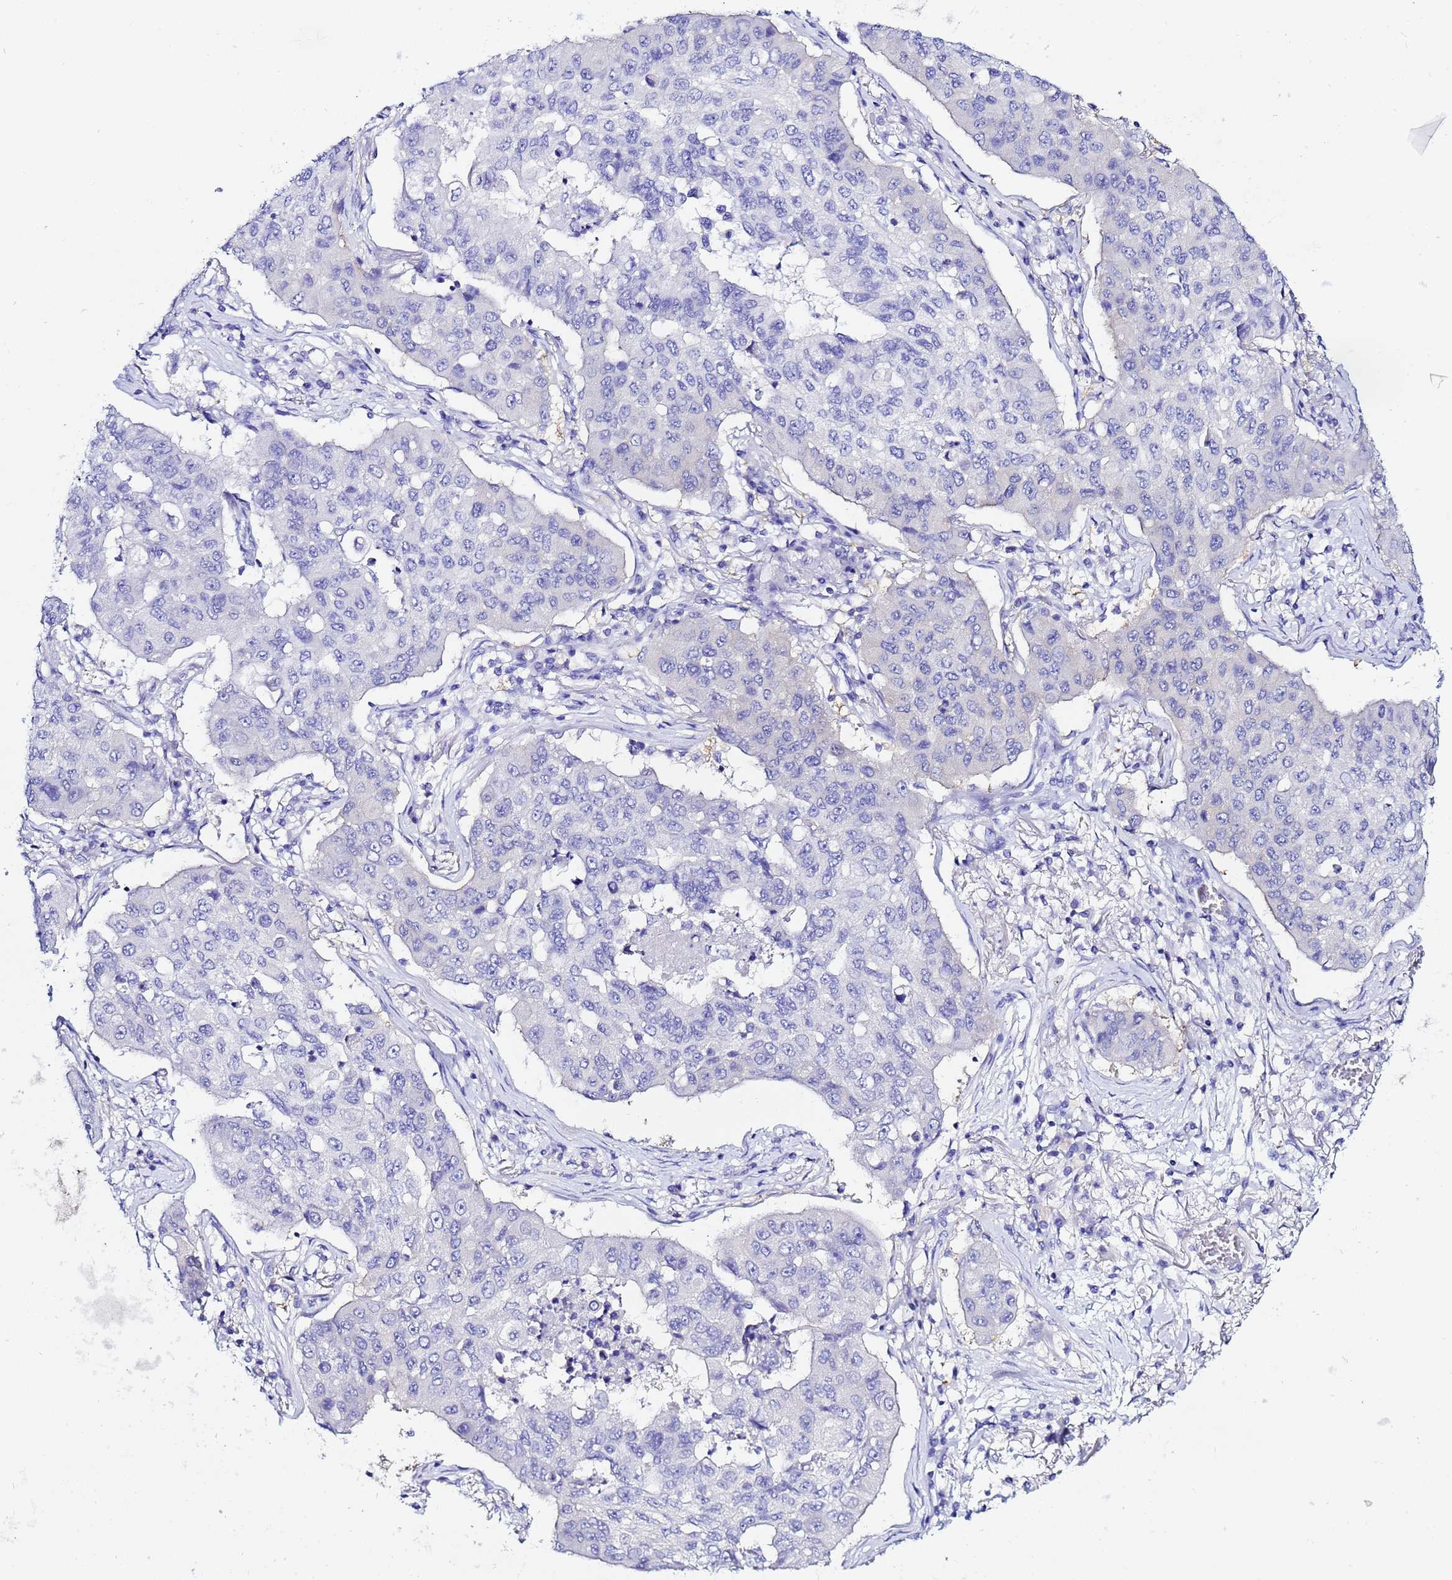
{"staining": {"intensity": "negative", "quantity": "none", "location": "none"}, "tissue": "lung cancer", "cell_type": "Tumor cells", "image_type": "cancer", "snomed": [{"axis": "morphology", "description": "Squamous cell carcinoma, NOS"}, {"axis": "topography", "description": "Lung"}], "caption": "There is no significant positivity in tumor cells of squamous cell carcinoma (lung).", "gene": "LENG1", "patient": {"sex": "male", "age": 74}}